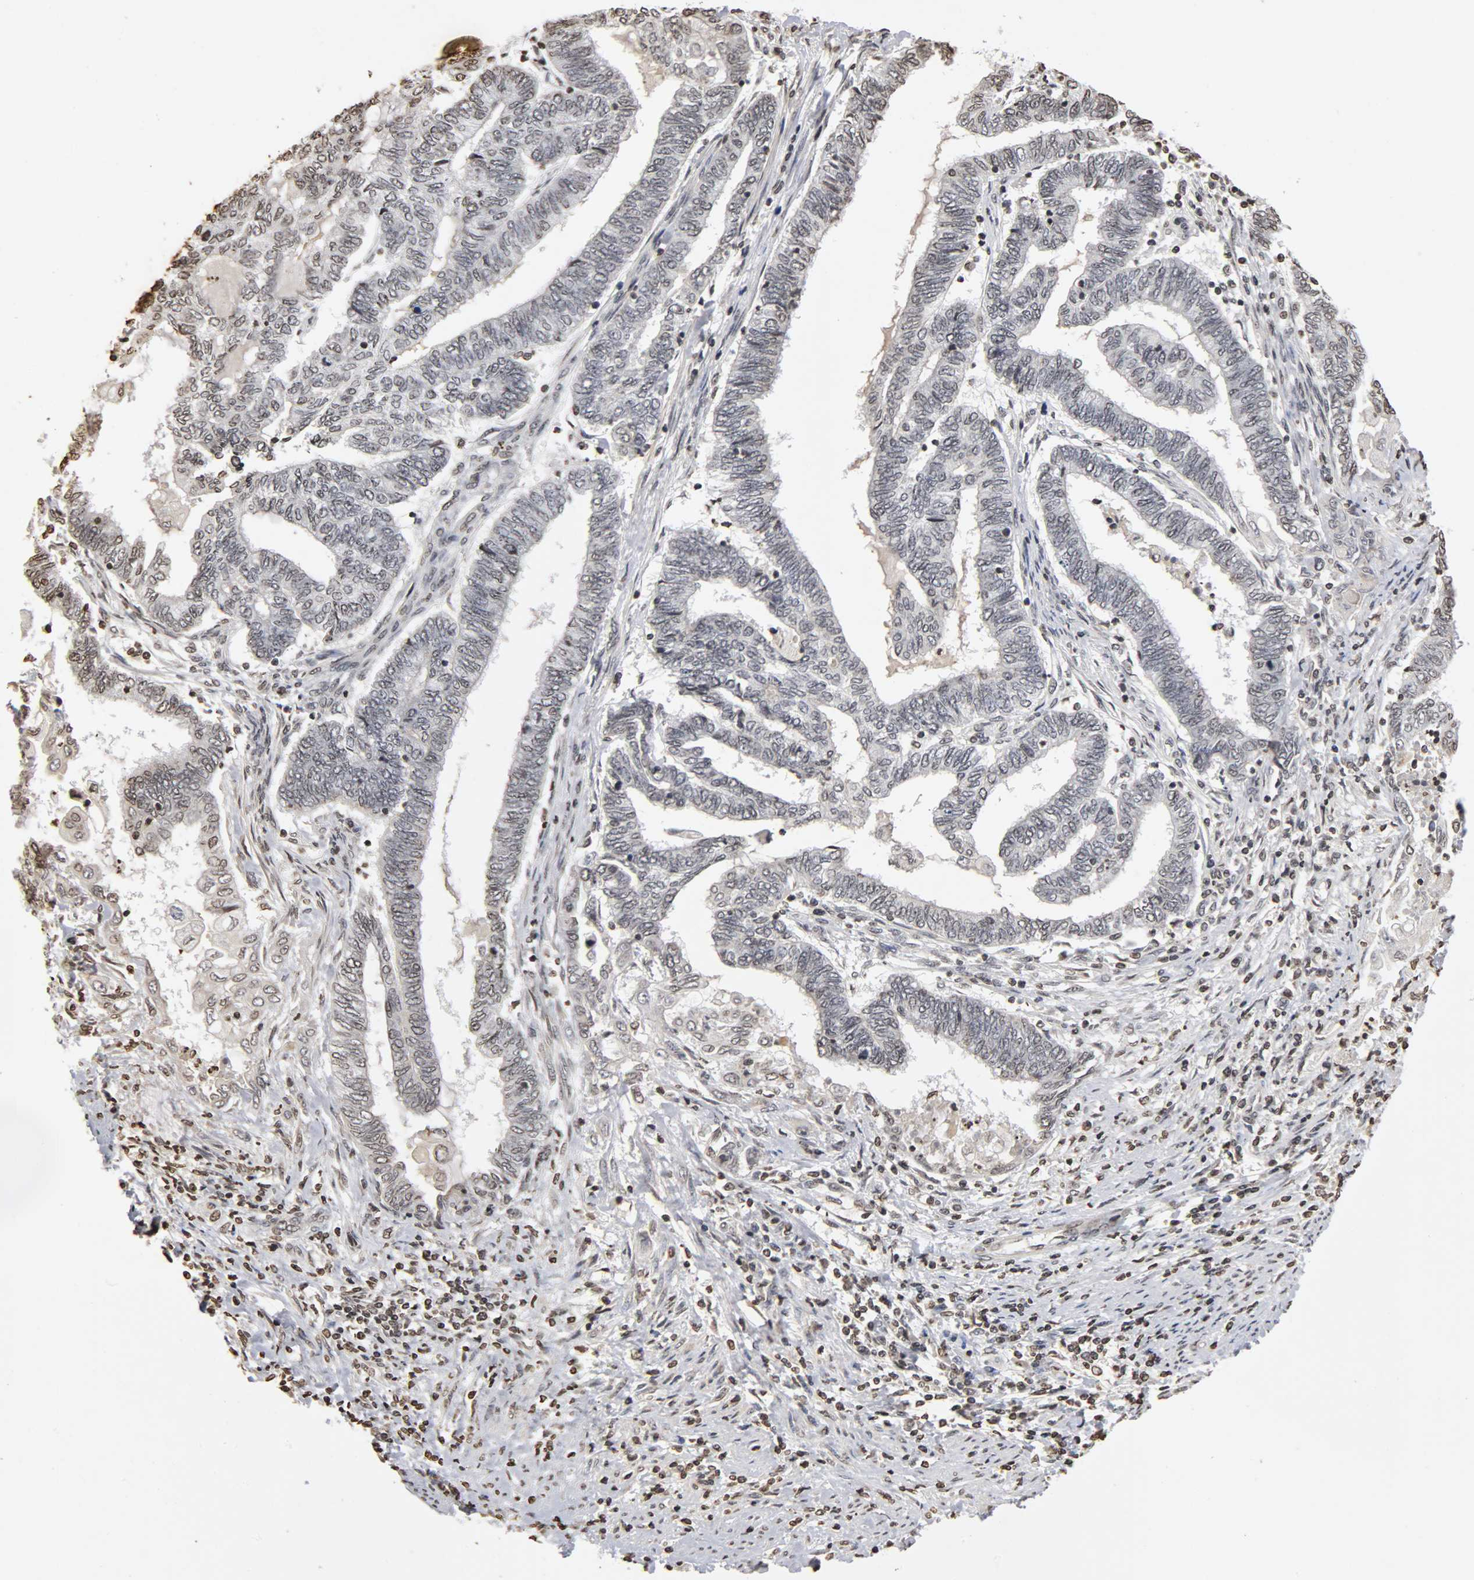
{"staining": {"intensity": "weak", "quantity": "<25%", "location": "nuclear"}, "tissue": "endometrial cancer", "cell_type": "Tumor cells", "image_type": "cancer", "snomed": [{"axis": "morphology", "description": "Adenocarcinoma, NOS"}, {"axis": "topography", "description": "Uterus"}, {"axis": "topography", "description": "Endometrium"}], "caption": "Image shows no protein expression in tumor cells of endometrial adenocarcinoma tissue. (DAB (3,3'-diaminobenzidine) IHC visualized using brightfield microscopy, high magnification).", "gene": "ERCC2", "patient": {"sex": "female", "age": 70}}